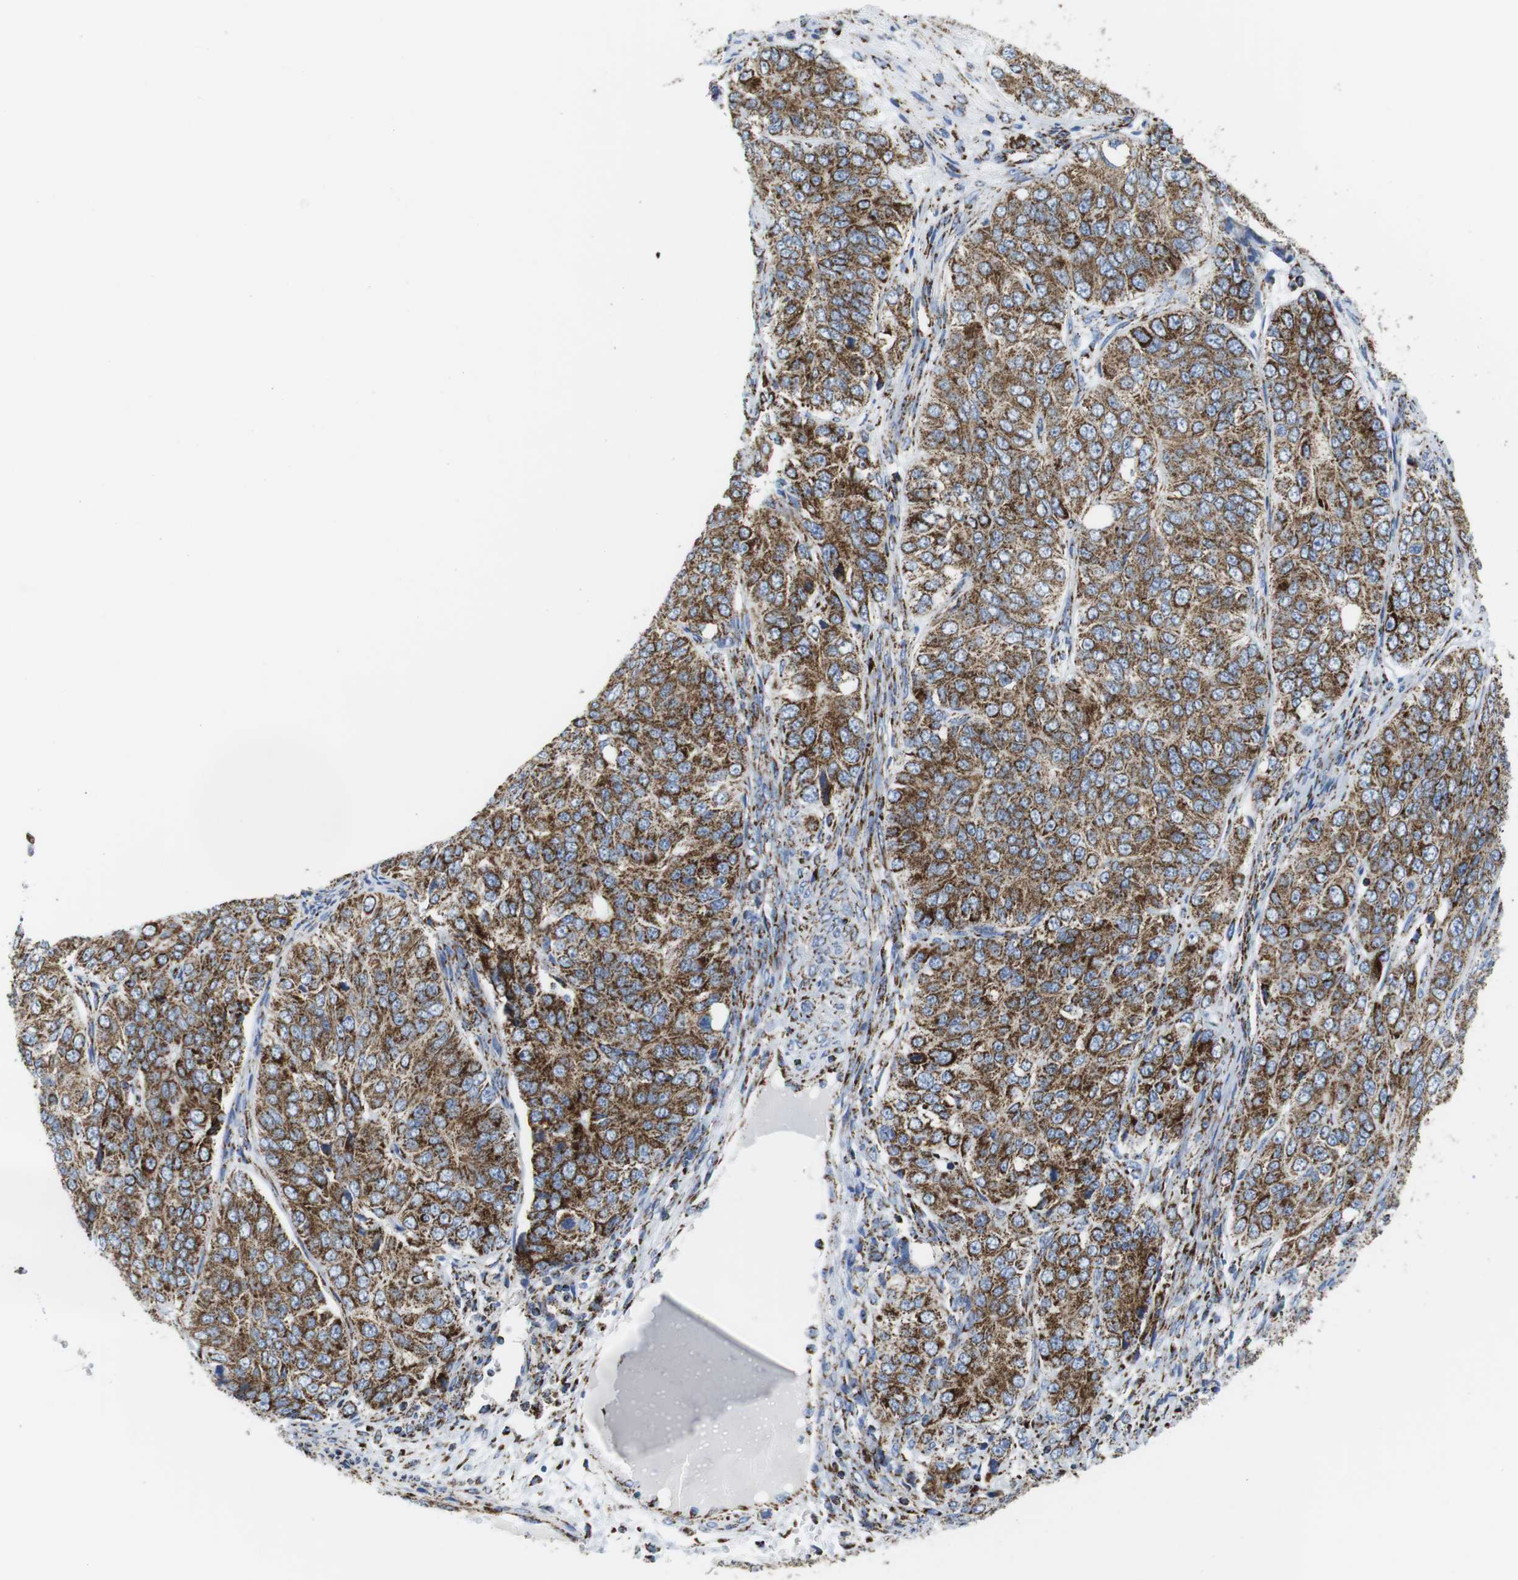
{"staining": {"intensity": "moderate", "quantity": ">75%", "location": "cytoplasmic/membranous"}, "tissue": "ovarian cancer", "cell_type": "Tumor cells", "image_type": "cancer", "snomed": [{"axis": "morphology", "description": "Carcinoma, endometroid"}, {"axis": "topography", "description": "Ovary"}], "caption": "Immunohistochemistry (IHC) micrograph of neoplastic tissue: human ovarian endometroid carcinoma stained using immunohistochemistry (IHC) exhibits medium levels of moderate protein expression localized specifically in the cytoplasmic/membranous of tumor cells, appearing as a cytoplasmic/membranous brown color.", "gene": "ATP5PO", "patient": {"sex": "female", "age": 51}}